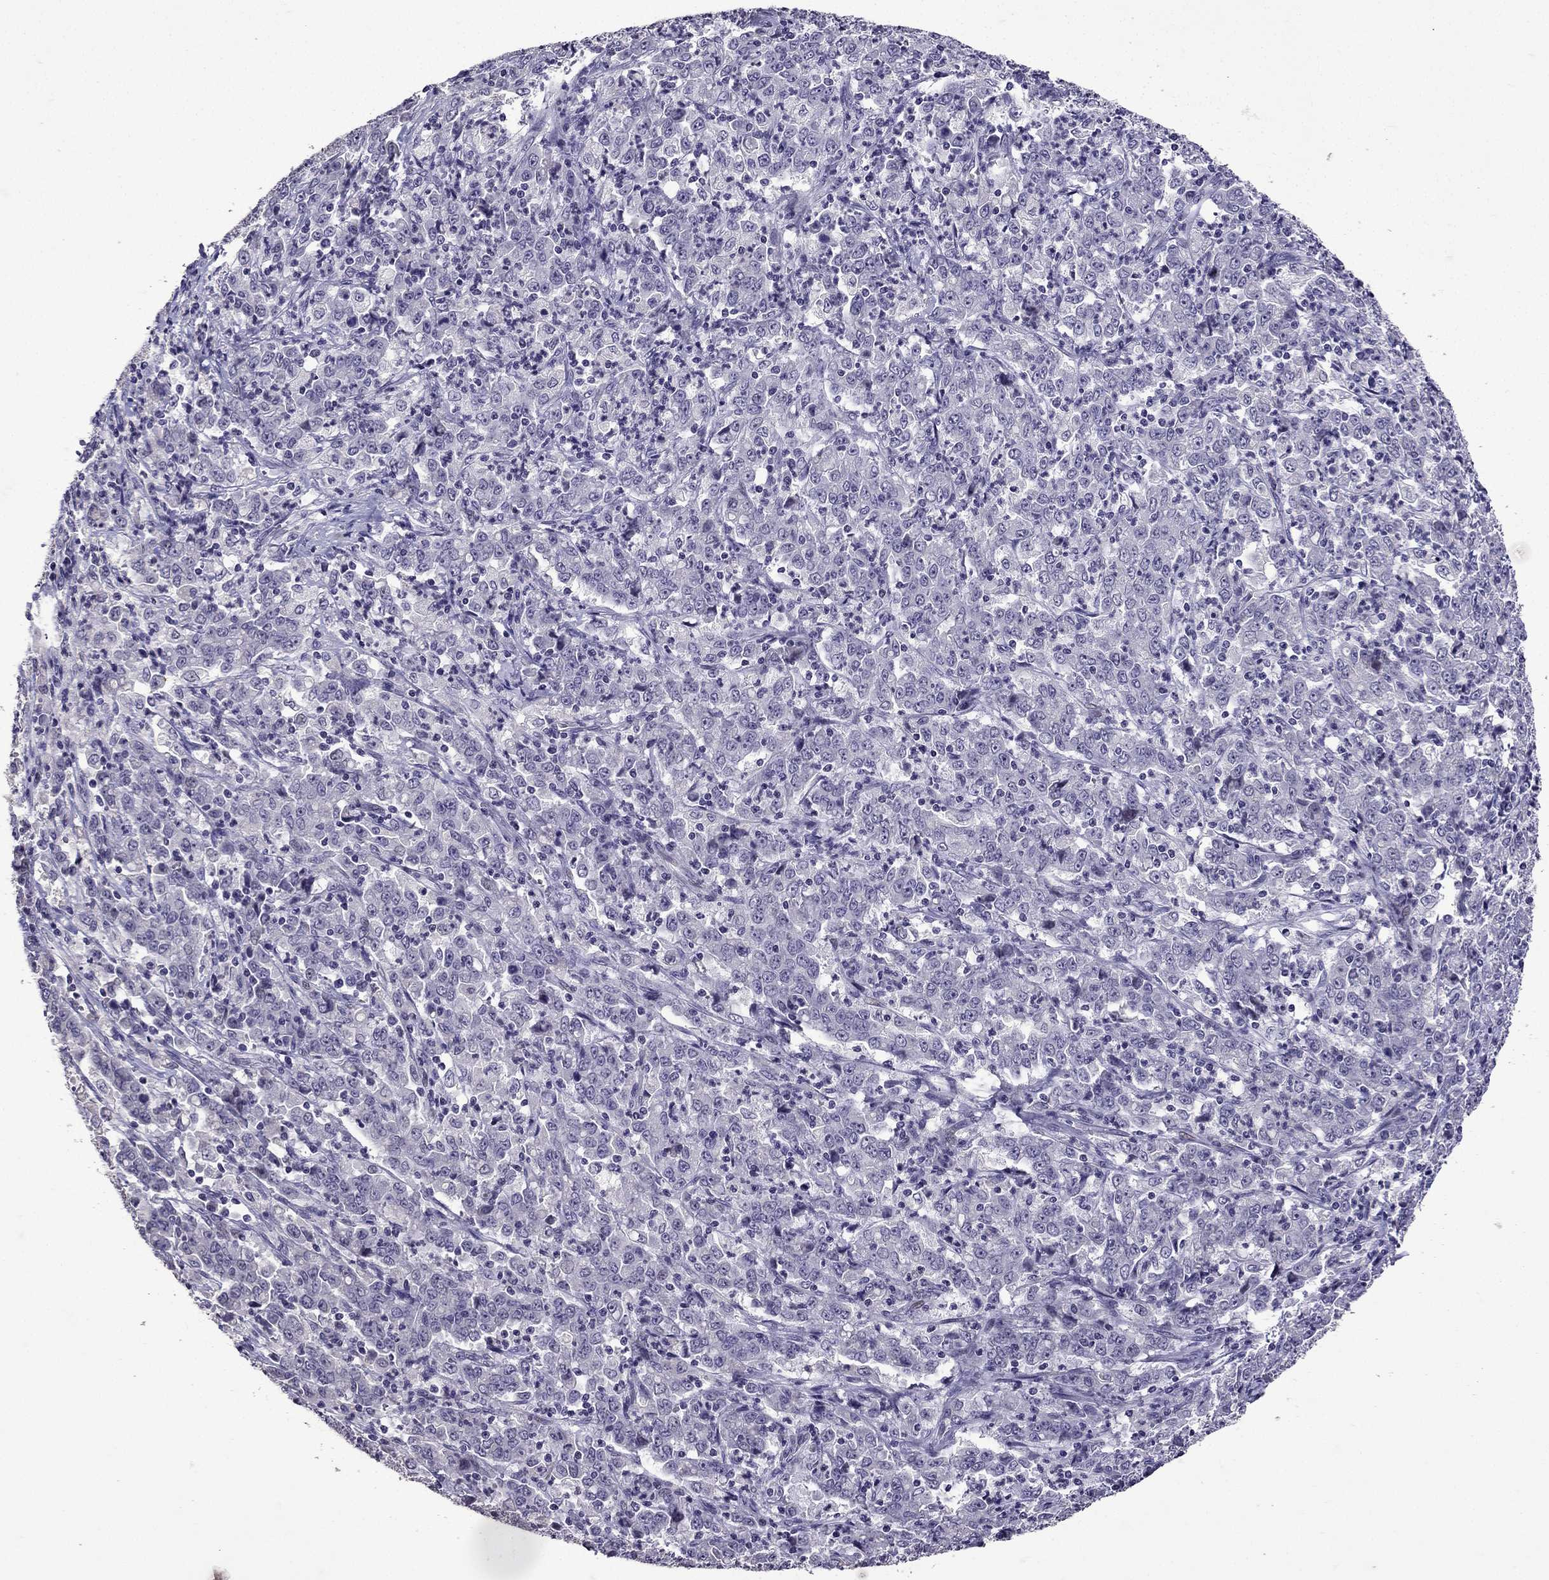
{"staining": {"intensity": "negative", "quantity": "none", "location": "none"}, "tissue": "stomach cancer", "cell_type": "Tumor cells", "image_type": "cancer", "snomed": [{"axis": "morphology", "description": "Adenocarcinoma, NOS"}, {"axis": "topography", "description": "Stomach, lower"}], "caption": "Tumor cells are negative for brown protein staining in adenocarcinoma (stomach).", "gene": "TTN", "patient": {"sex": "female", "age": 71}}